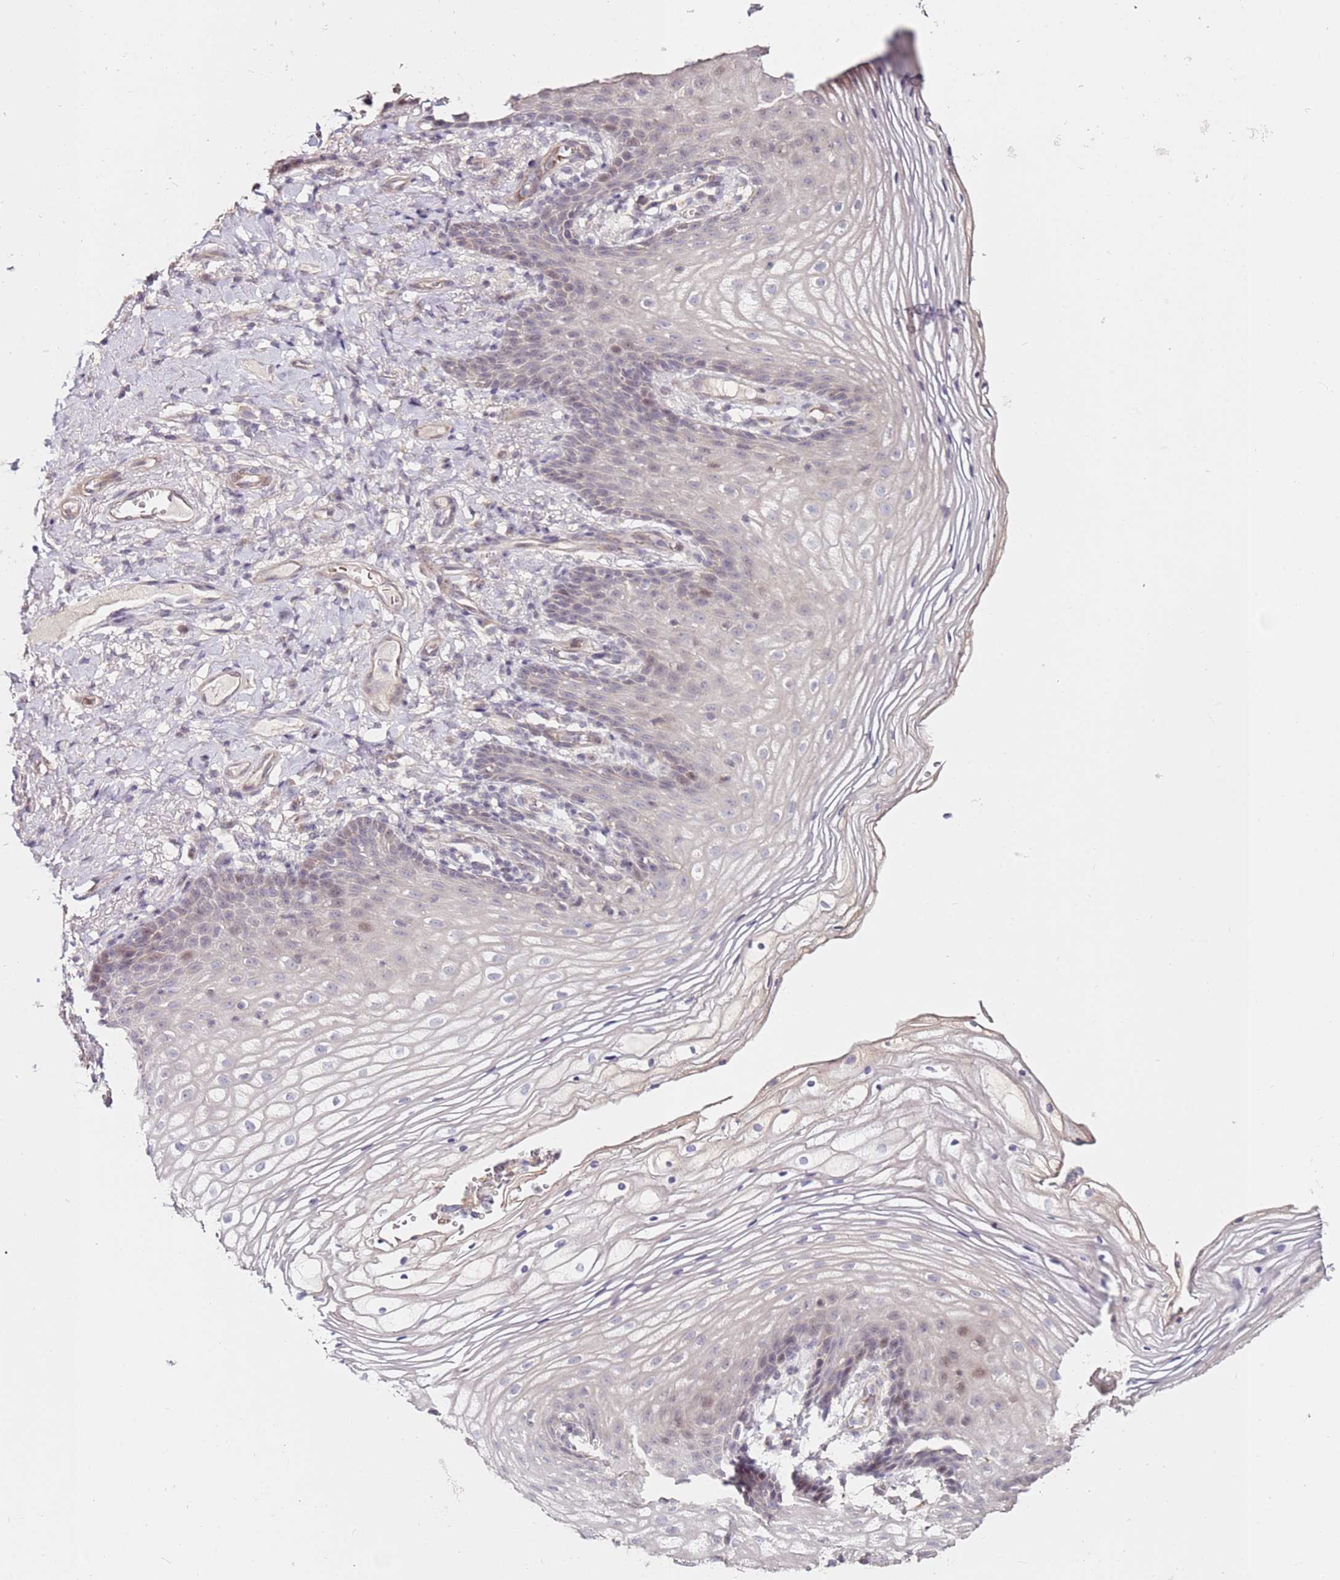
{"staining": {"intensity": "weak", "quantity": "<25%", "location": "nuclear"}, "tissue": "vagina", "cell_type": "Squamous epithelial cells", "image_type": "normal", "snomed": [{"axis": "morphology", "description": "Normal tissue, NOS"}, {"axis": "topography", "description": "Vagina"}], "caption": "An immunohistochemistry micrograph of normal vagina is shown. There is no staining in squamous epithelial cells of vagina.", "gene": "RARS2", "patient": {"sex": "female", "age": 60}}